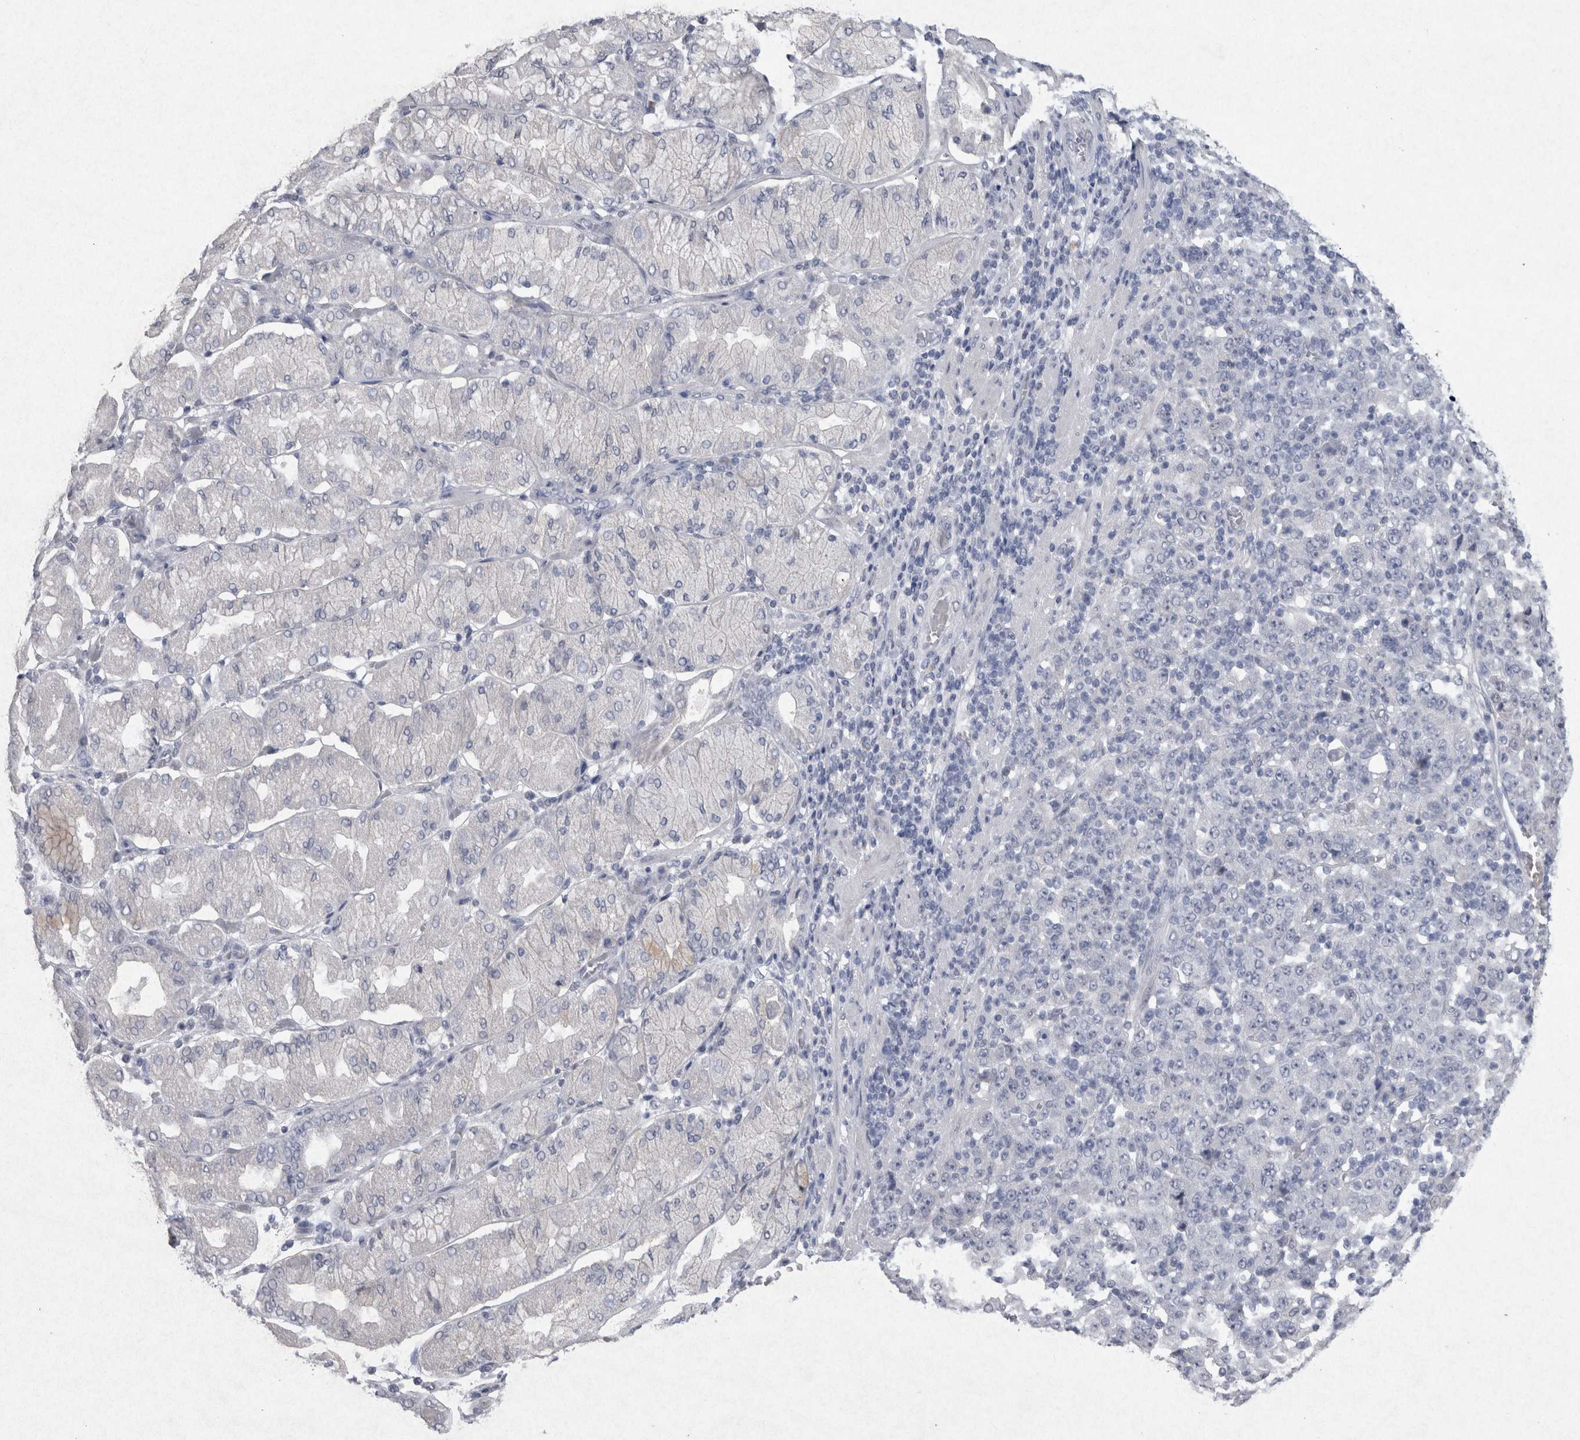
{"staining": {"intensity": "negative", "quantity": "none", "location": "none"}, "tissue": "stomach cancer", "cell_type": "Tumor cells", "image_type": "cancer", "snomed": [{"axis": "morphology", "description": "Normal tissue, NOS"}, {"axis": "morphology", "description": "Adenocarcinoma, NOS"}, {"axis": "topography", "description": "Stomach, upper"}, {"axis": "topography", "description": "Stomach"}], "caption": "This is a photomicrograph of immunohistochemistry (IHC) staining of stomach cancer, which shows no staining in tumor cells.", "gene": "PDX1", "patient": {"sex": "male", "age": 59}}